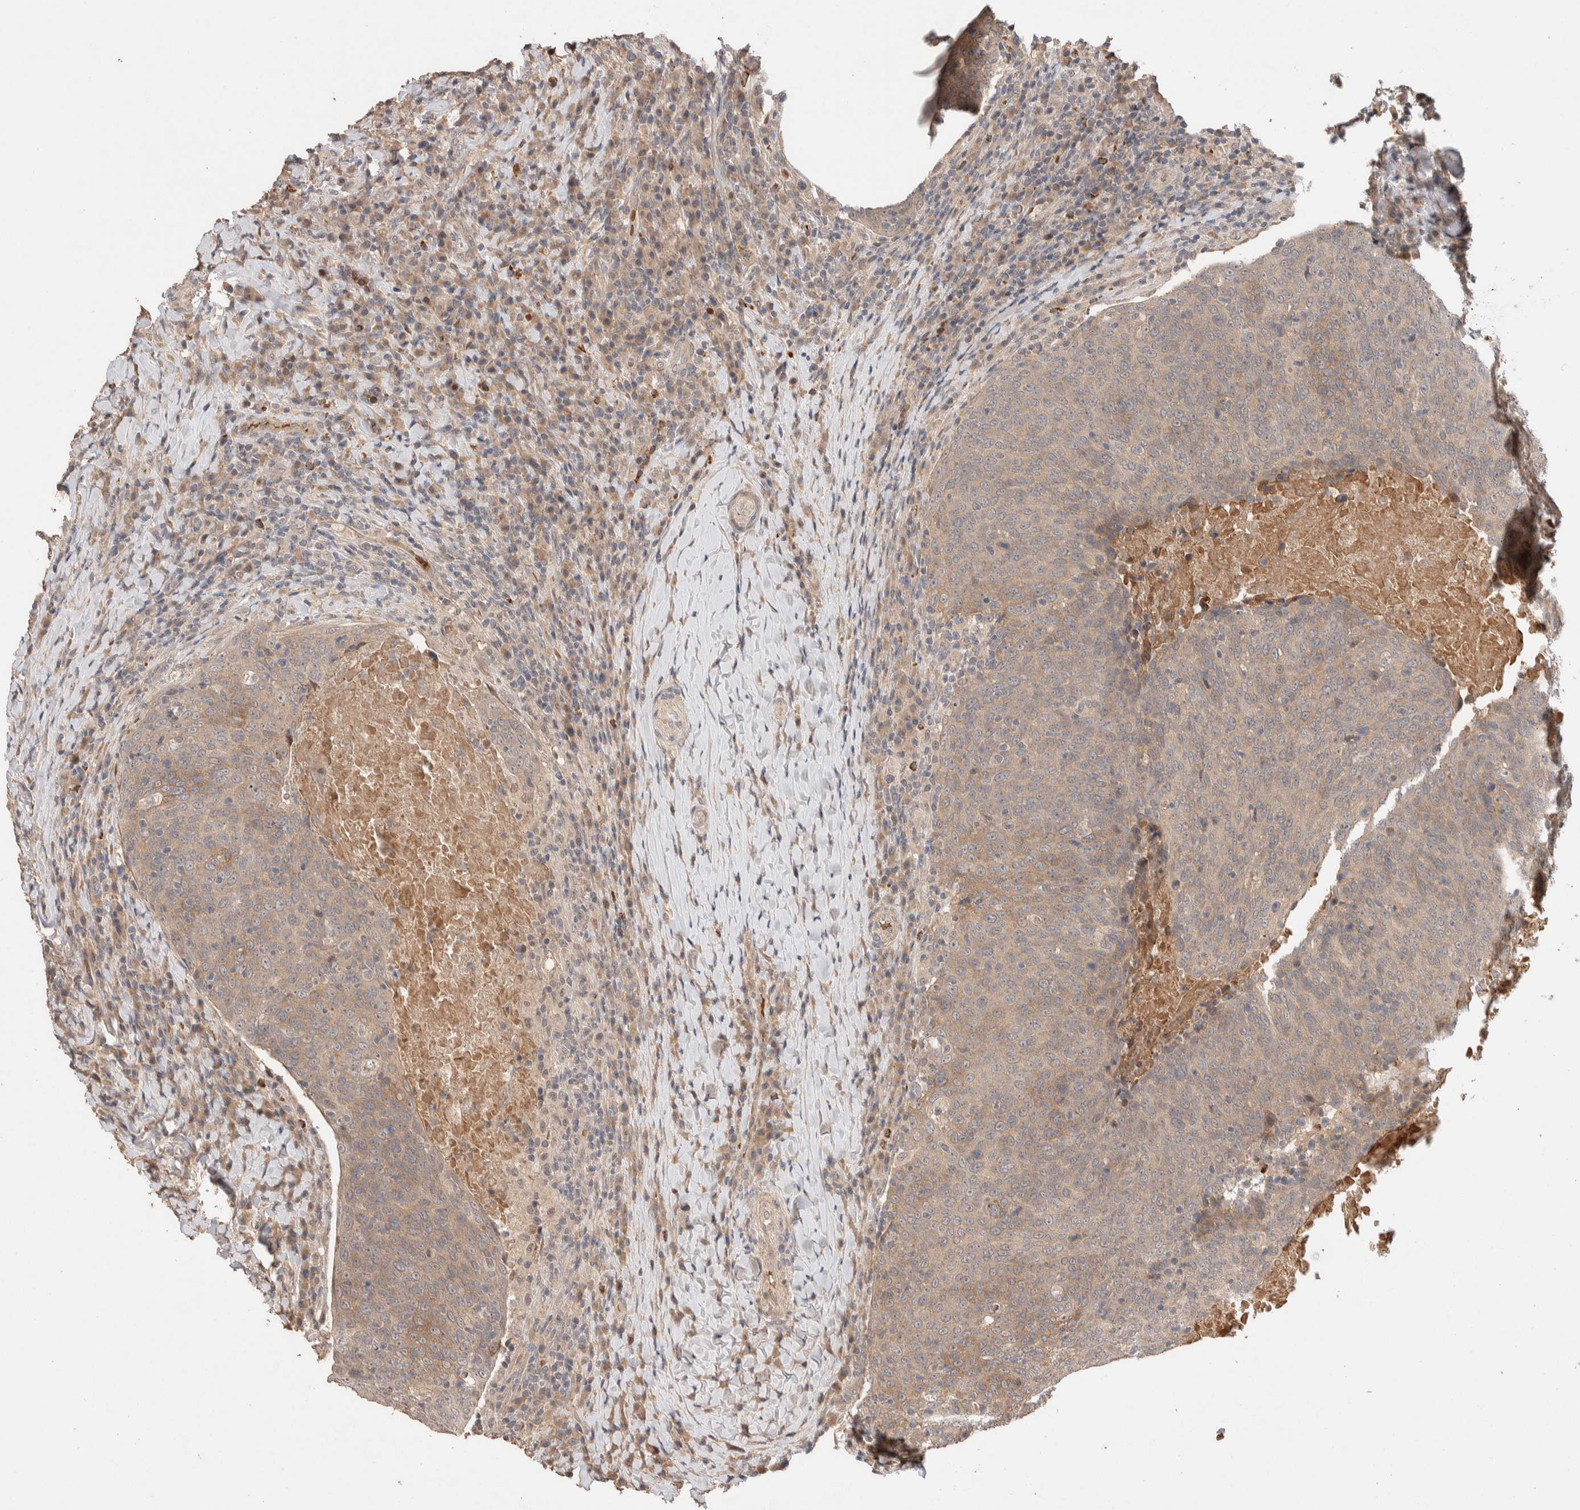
{"staining": {"intensity": "weak", "quantity": ">75%", "location": "cytoplasmic/membranous"}, "tissue": "head and neck cancer", "cell_type": "Tumor cells", "image_type": "cancer", "snomed": [{"axis": "morphology", "description": "Squamous cell carcinoma, NOS"}, {"axis": "morphology", "description": "Squamous cell carcinoma, metastatic, NOS"}, {"axis": "topography", "description": "Lymph node"}, {"axis": "topography", "description": "Head-Neck"}], "caption": "High-magnification brightfield microscopy of metastatic squamous cell carcinoma (head and neck) stained with DAB (brown) and counterstained with hematoxylin (blue). tumor cells exhibit weak cytoplasmic/membranous staining is appreciated in about>75% of cells.", "gene": "CASK", "patient": {"sex": "male", "age": 62}}